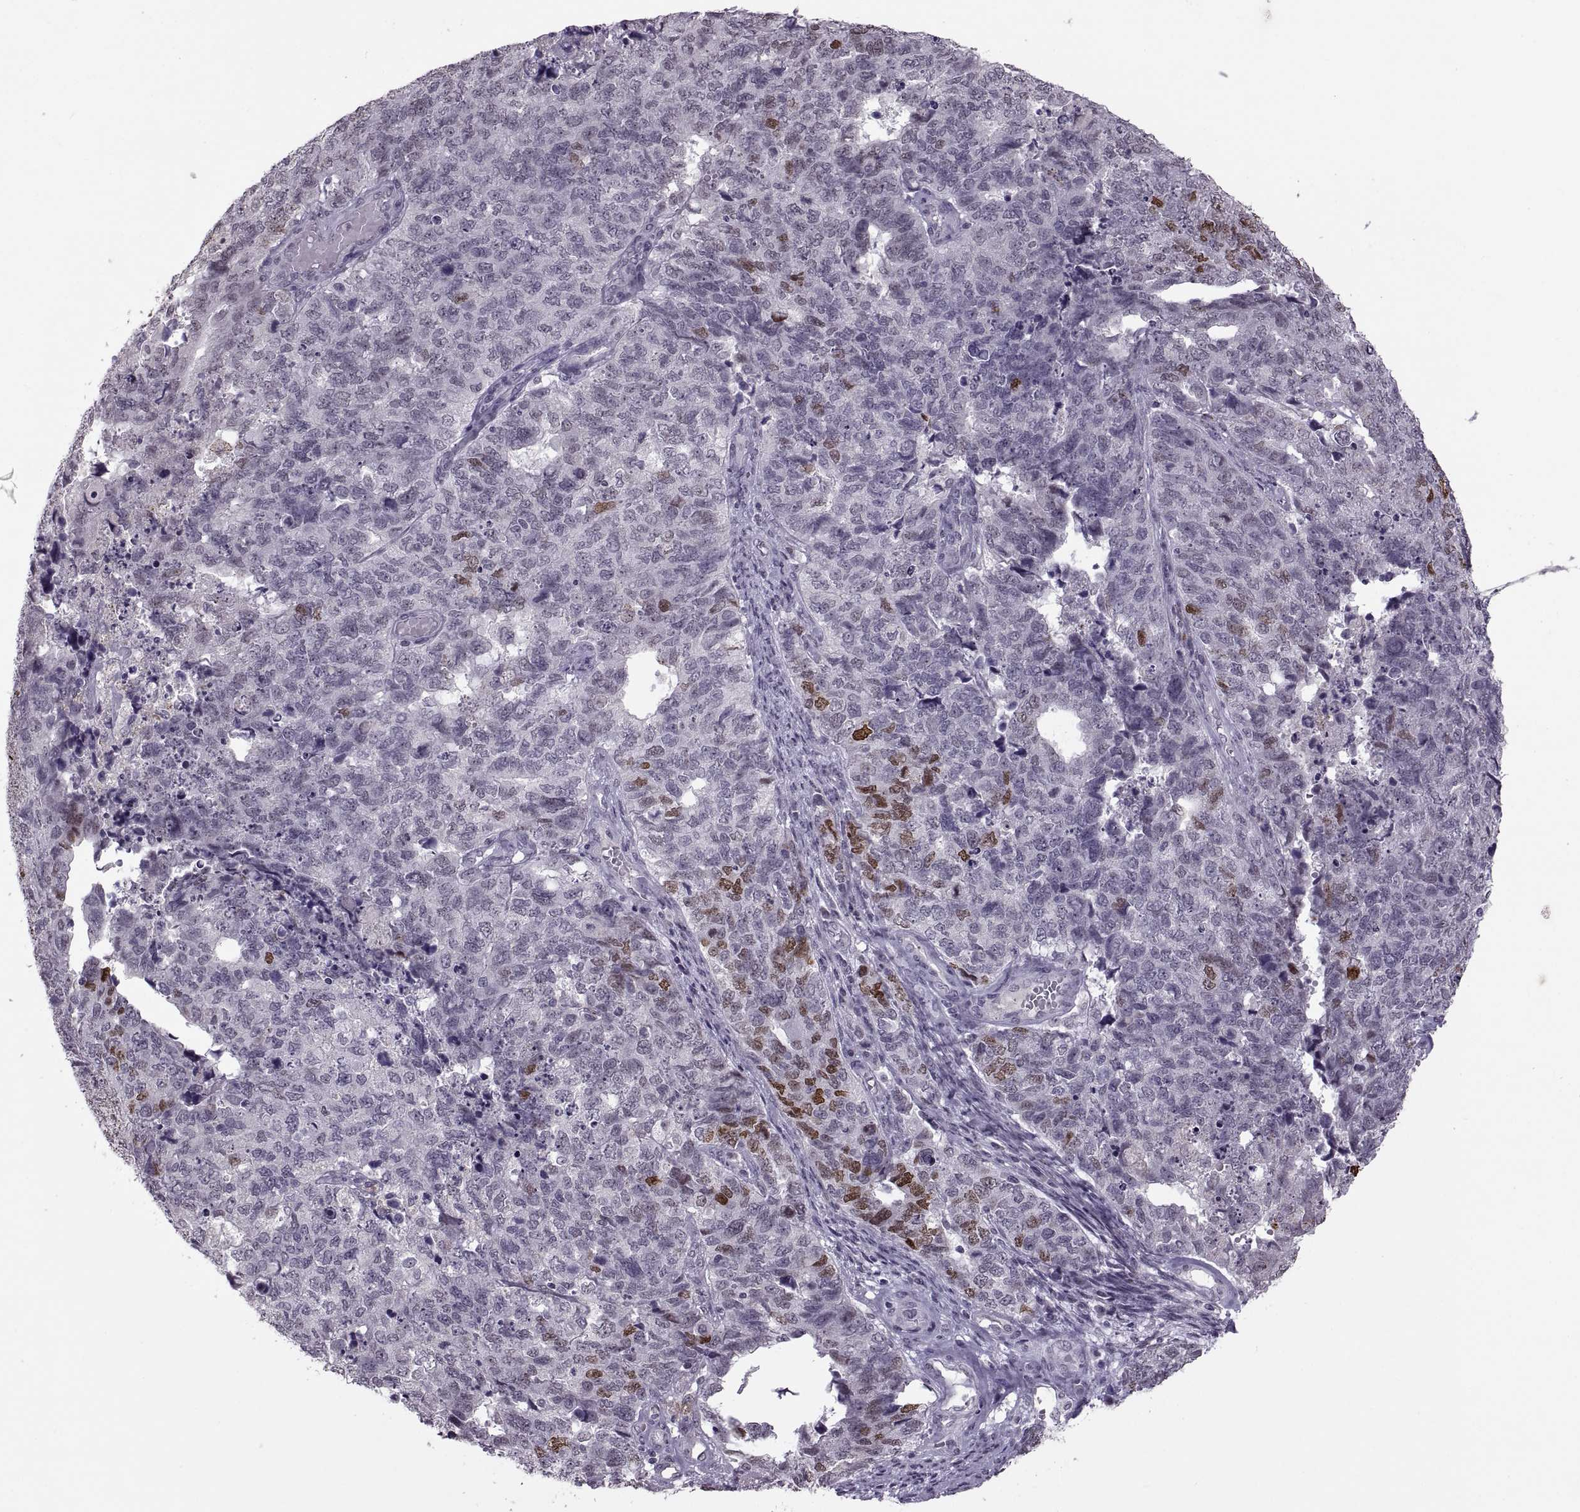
{"staining": {"intensity": "negative", "quantity": "none", "location": "none"}, "tissue": "cervical cancer", "cell_type": "Tumor cells", "image_type": "cancer", "snomed": [{"axis": "morphology", "description": "Squamous cell carcinoma, NOS"}, {"axis": "topography", "description": "Cervix"}], "caption": "Squamous cell carcinoma (cervical) stained for a protein using IHC displays no positivity tumor cells.", "gene": "OTP", "patient": {"sex": "female", "age": 63}}